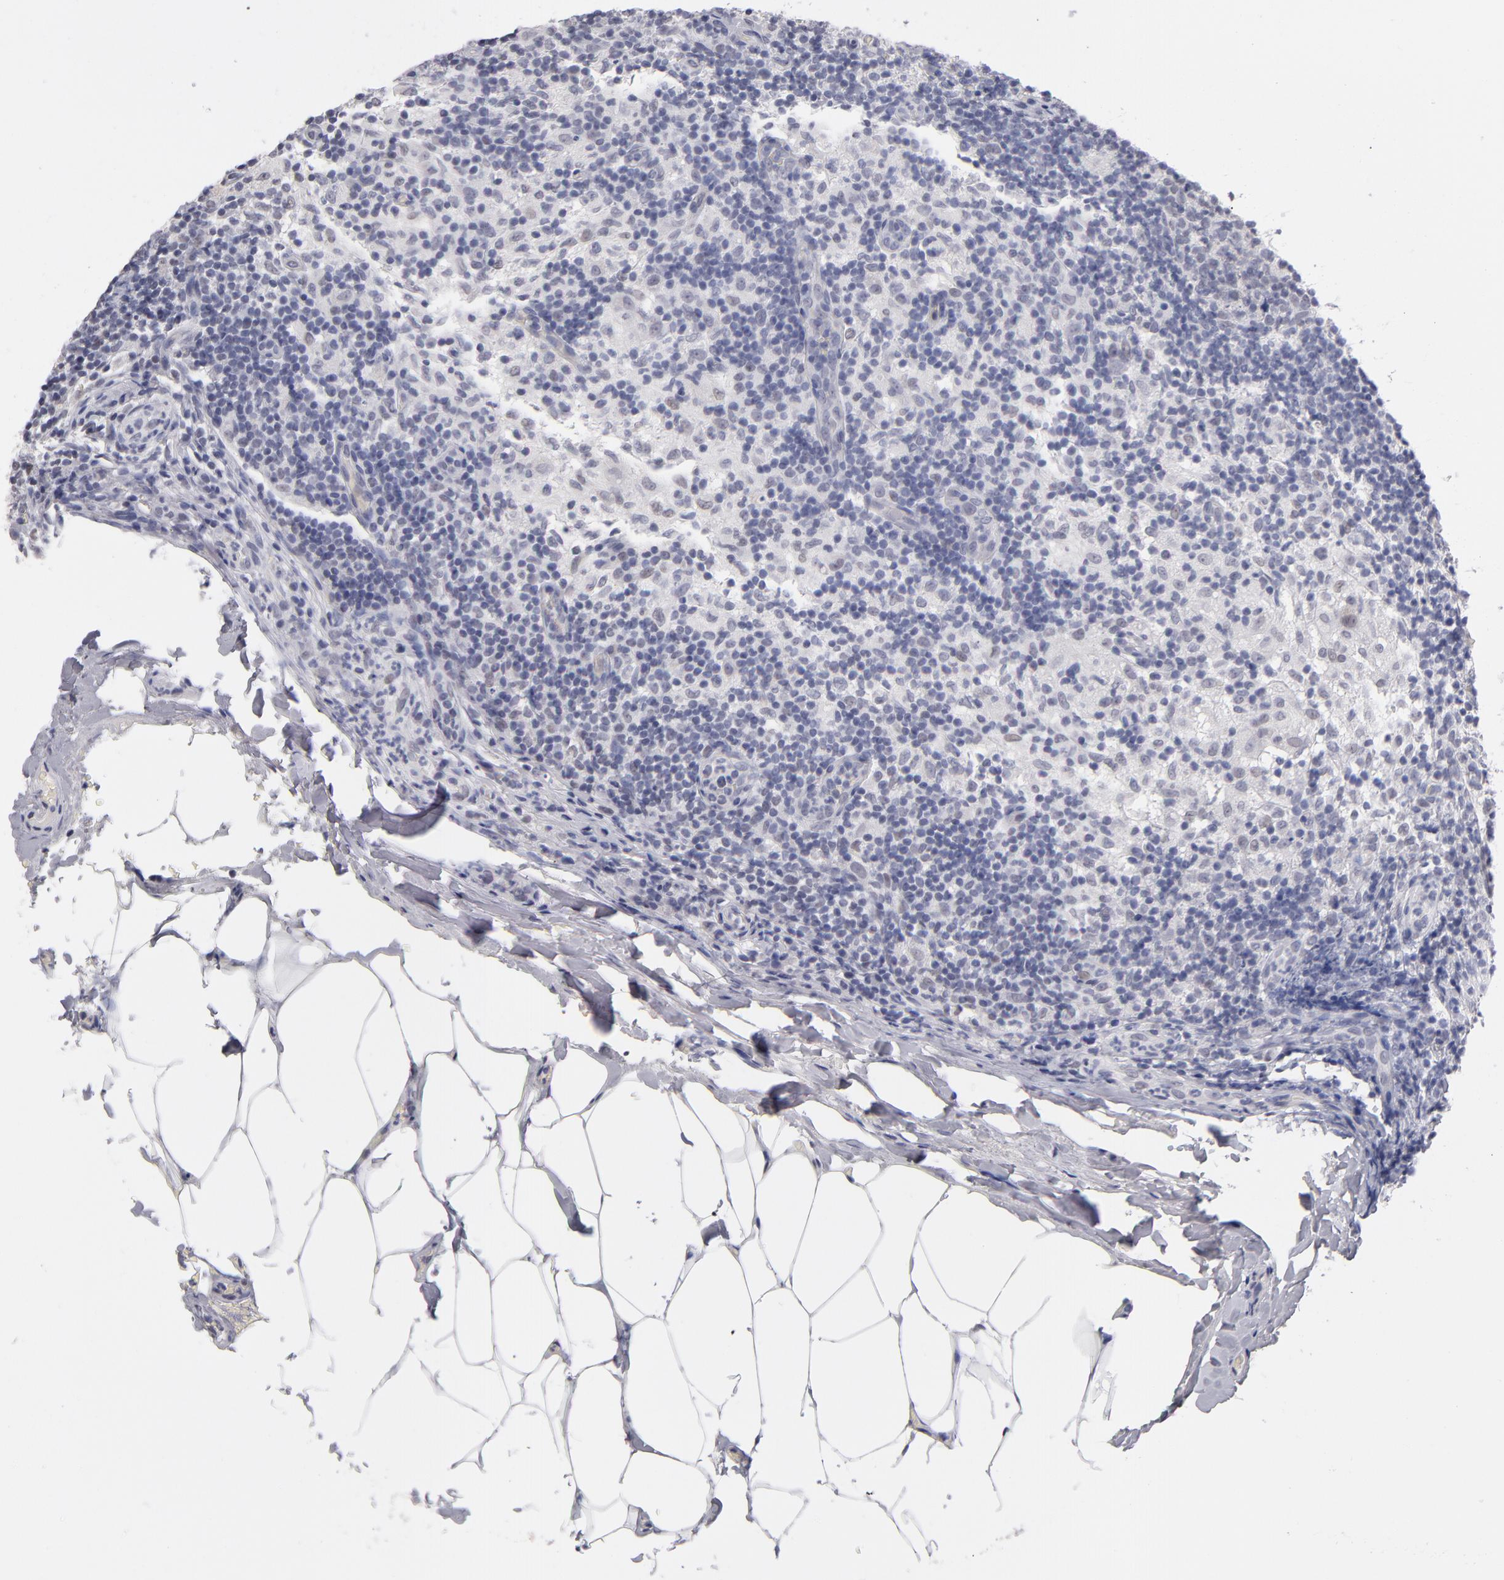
{"staining": {"intensity": "weak", "quantity": "25%-75%", "location": "nuclear"}, "tissue": "lymph node", "cell_type": "Germinal center cells", "image_type": "normal", "snomed": [{"axis": "morphology", "description": "Normal tissue, NOS"}, {"axis": "morphology", "description": "Inflammation, NOS"}, {"axis": "topography", "description": "Lymph node"}], "caption": "Unremarkable lymph node displays weak nuclear positivity in approximately 25%-75% of germinal center cells.", "gene": "TEX11", "patient": {"sex": "male", "age": 46}}